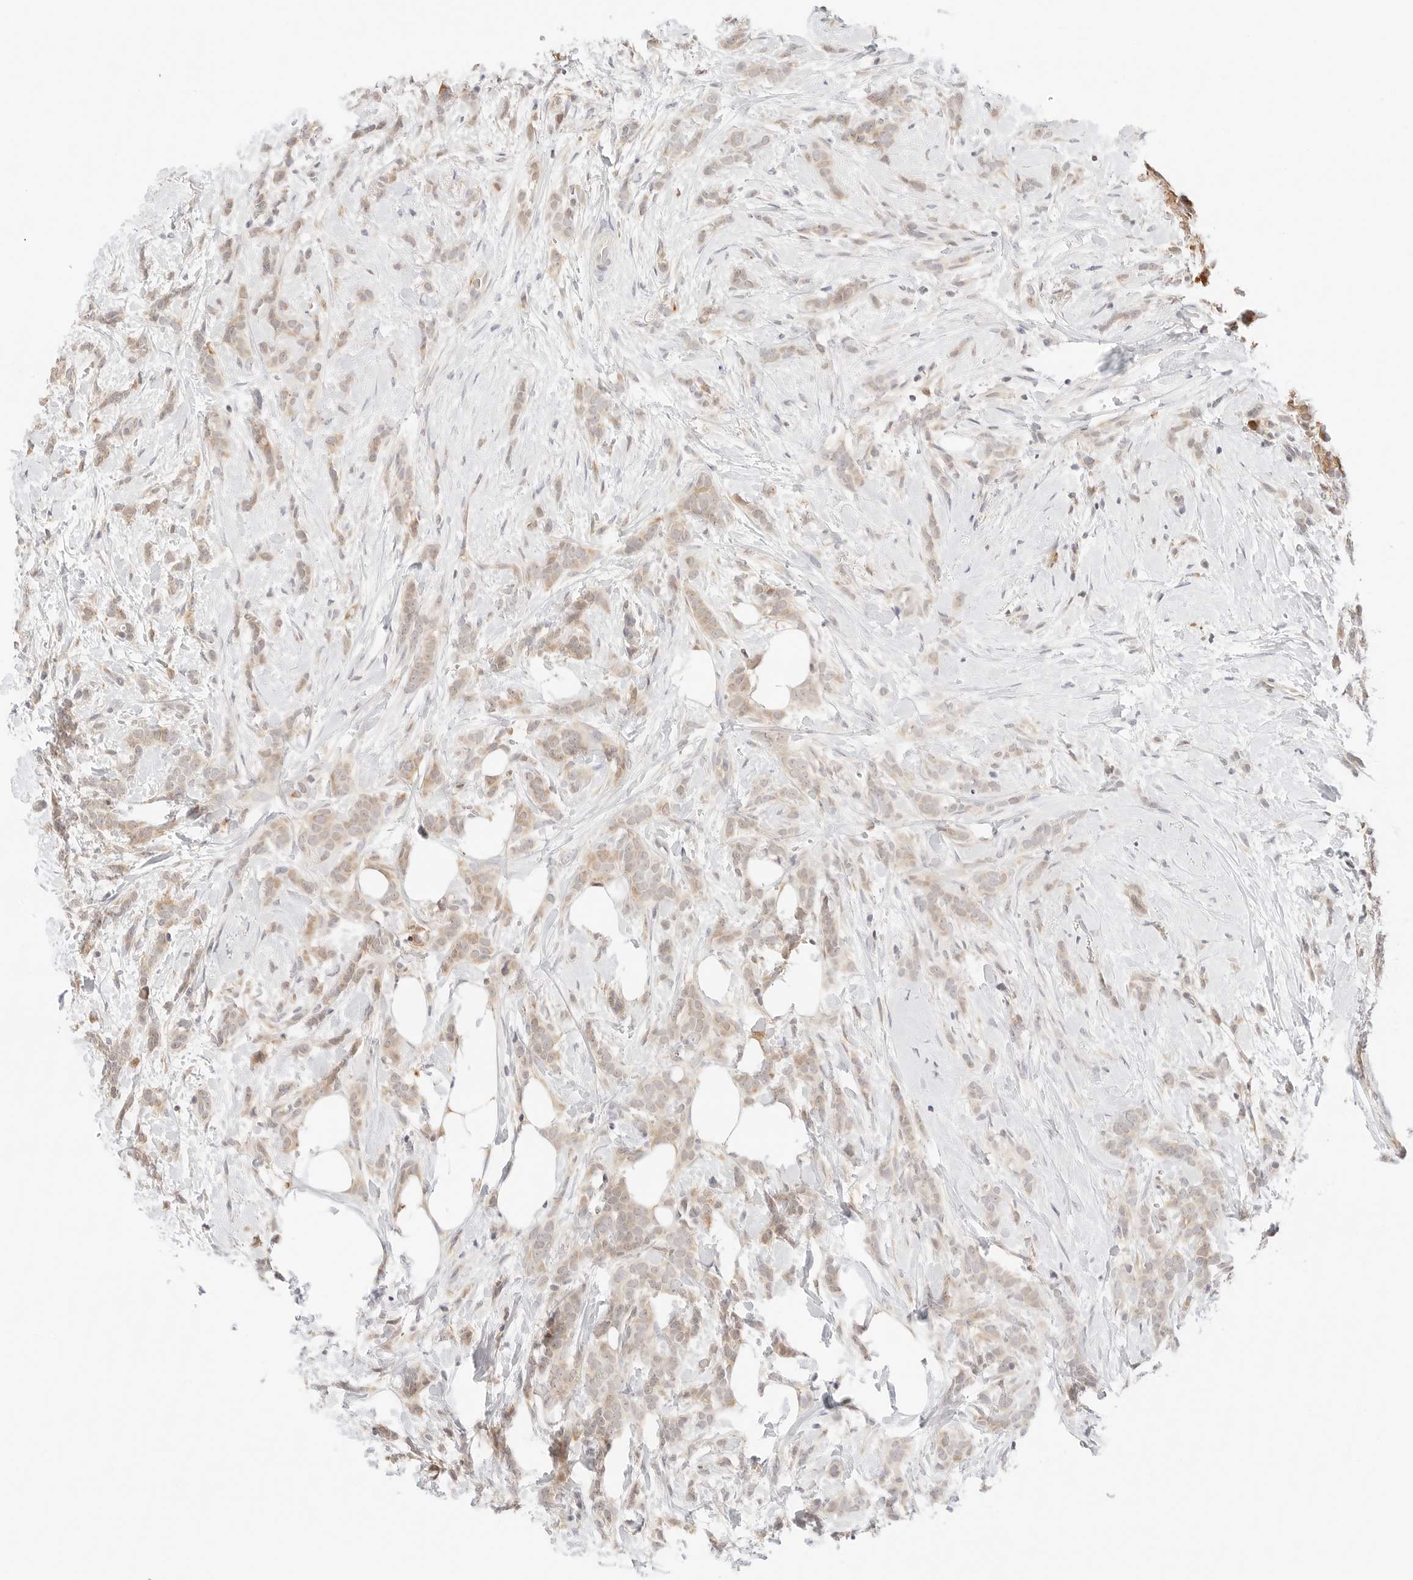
{"staining": {"intensity": "weak", "quantity": ">75%", "location": "cytoplasmic/membranous"}, "tissue": "breast cancer", "cell_type": "Tumor cells", "image_type": "cancer", "snomed": [{"axis": "morphology", "description": "Lobular carcinoma, in situ"}, {"axis": "morphology", "description": "Lobular carcinoma"}, {"axis": "topography", "description": "Breast"}], "caption": "This micrograph demonstrates lobular carcinoma (breast) stained with immunohistochemistry (IHC) to label a protein in brown. The cytoplasmic/membranous of tumor cells show weak positivity for the protein. Nuclei are counter-stained blue.", "gene": "ERO1B", "patient": {"sex": "female", "age": 41}}